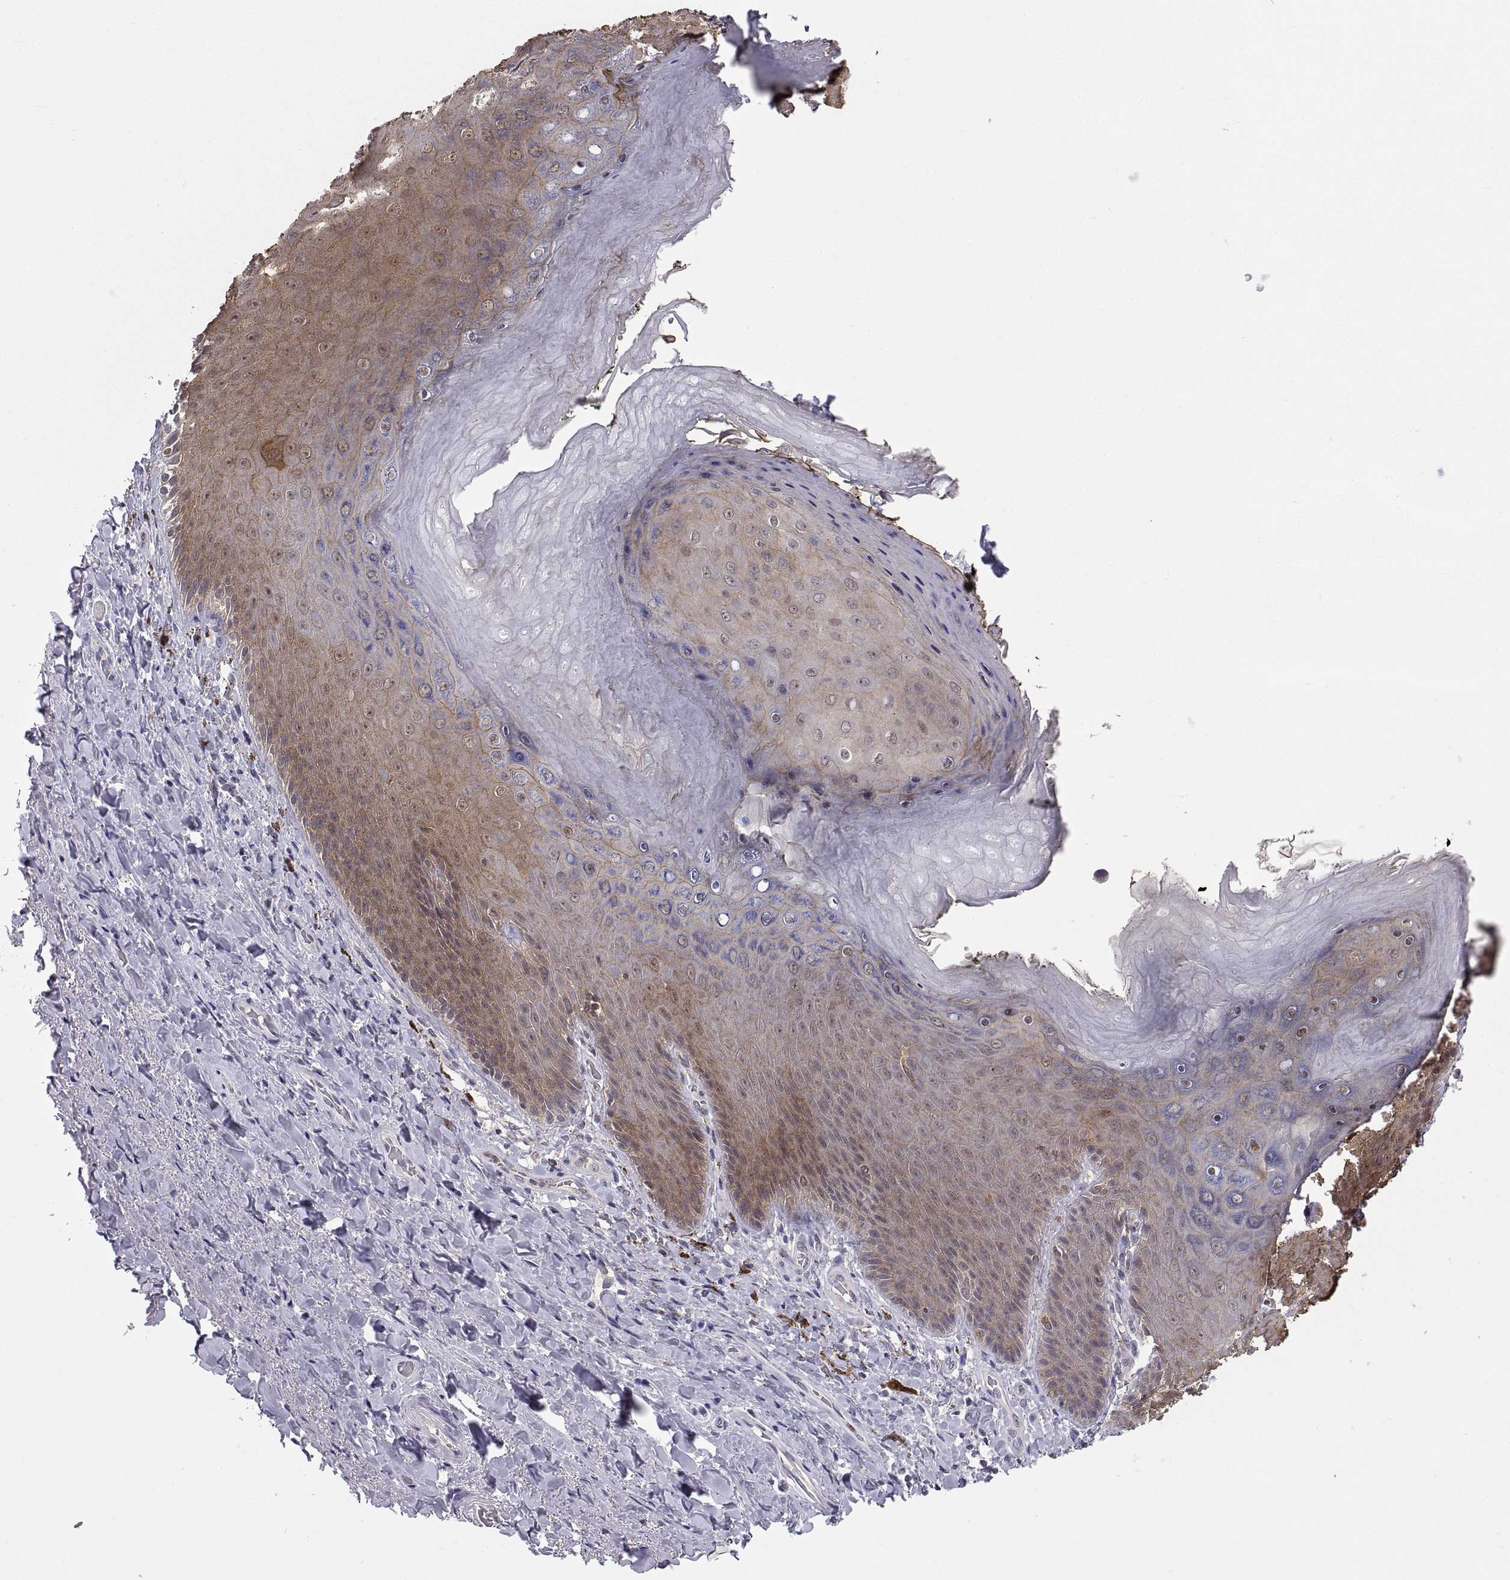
{"staining": {"intensity": "negative", "quantity": "none", "location": "none"}, "tissue": "adipose tissue", "cell_type": "Adipocytes", "image_type": "normal", "snomed": [{"axis": "morphology", "description": "Normal tissue, NOS"}, {"axis": "topography", "description": "Anal"}, {"axis": "topography", "description": "Peripheral nerve tissue"}], "caption": "Immunohistochemistry image of unremarkable adipose tissue: human adipose tissue stained with DAB (3,3'-diaminobenzidine) demonstrates no significant protein positivity in adipocytes. The staining was performed using DAB (3,3'-diaminobenzidine) to visualize the protein expression in brown, while the nuclei were stained in blue with hematoxylin (Magnification: 20x).", "gene": "PKP1", "patient": {"sex": "male", "age": 53}}